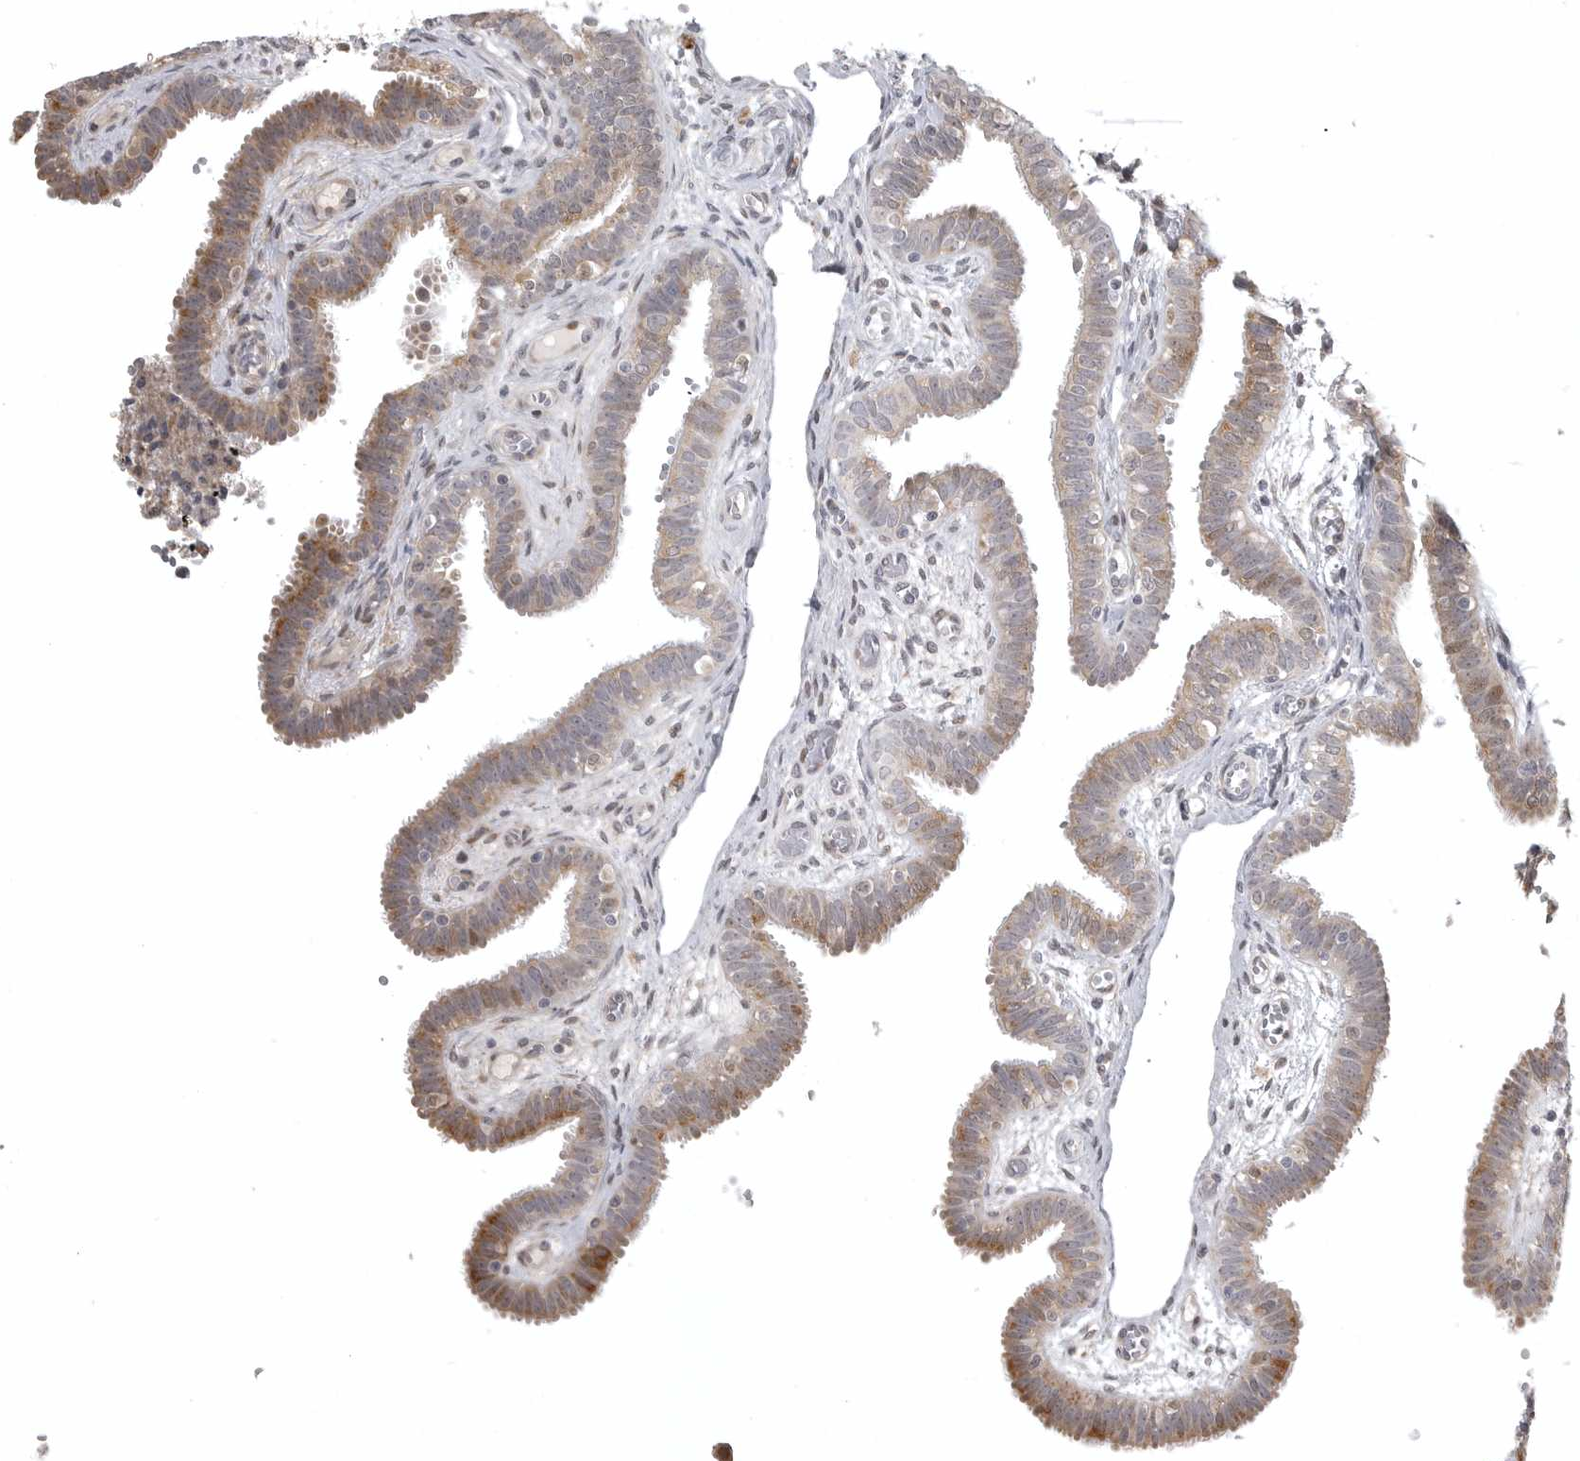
{"staining": {"intensity": "moderate", "quantity": ">75%", "location": "cytoplasmic/membranous"}, "tissue": "fallopian tube", "cell_type": "Glandular cells", "image_type": "normal", "snomed": [{"axis": "morphology", "description": "Normal tissue, NOS"}, {"axis": "topography", "description": "Fallopian tube"}, {"axis": "topography", "description": "Placenta"}], "caption": "Immunohistochemistry (IHC) histopathology image of benign human fallopian tube stained for a protein (brown), which shows medium levels of moderate cytoplasmic/membranous expression in about >75% of glandular cells.", "gene": "POLE2", "patient": {"sex": "female", "age": 32}}